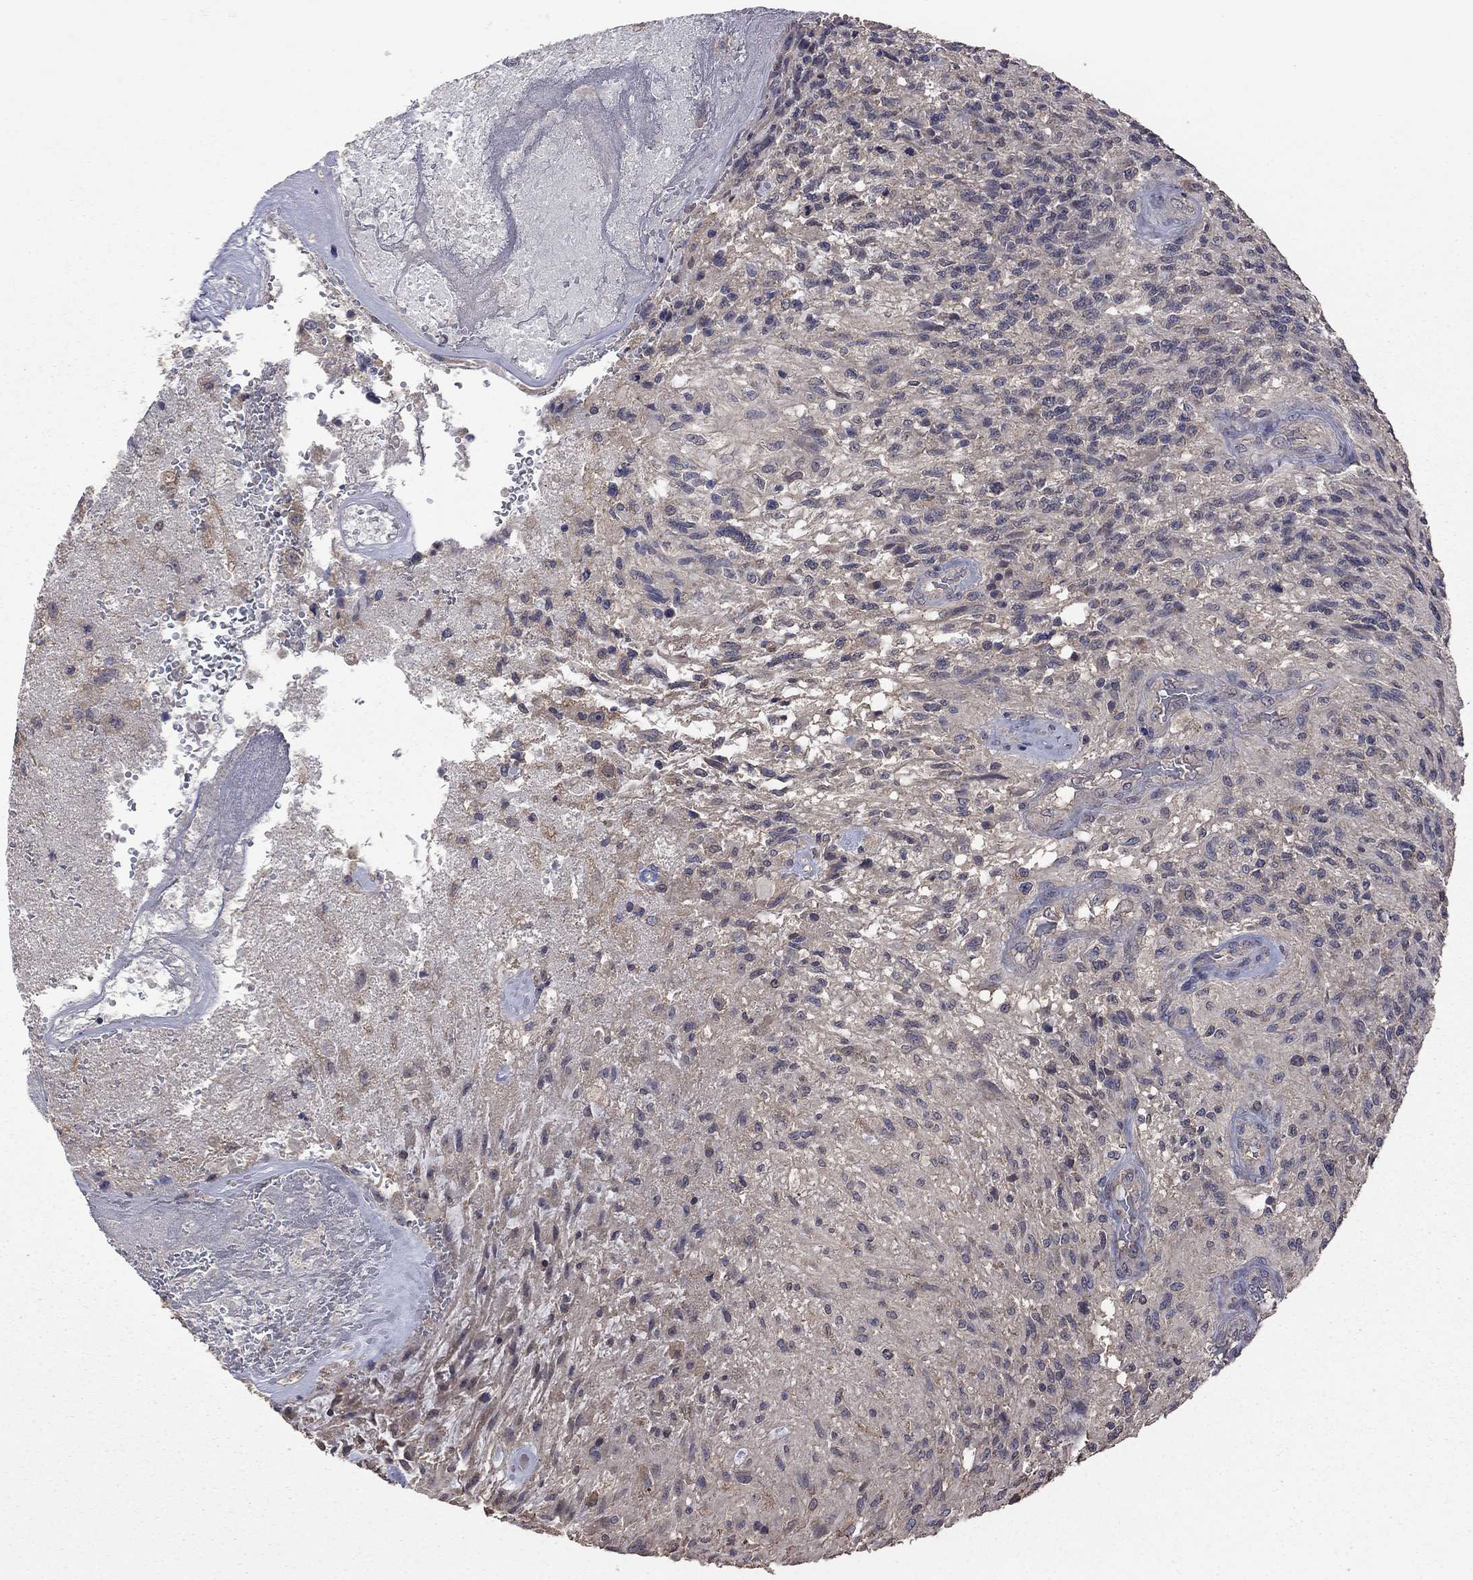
{"staining": {"intensity": "negative", "quantity": "none", "location": "none"}, "tissue": "glioma", "cell_type": "Tumor cells", "image_type": "cancer", "snomed": [{"axis": "morphology", "description": "Glioma, malignant, High grade"}, {"axis": "topography", "description": "Brain"}], "caption": "High power microscopy micrograph of an immunohistochemistry photomicrograph of glioma, revealing no significant expression in tumor cells.", "gene": "TSNARE1", "patient": {"sex": "male", "age": 56}}